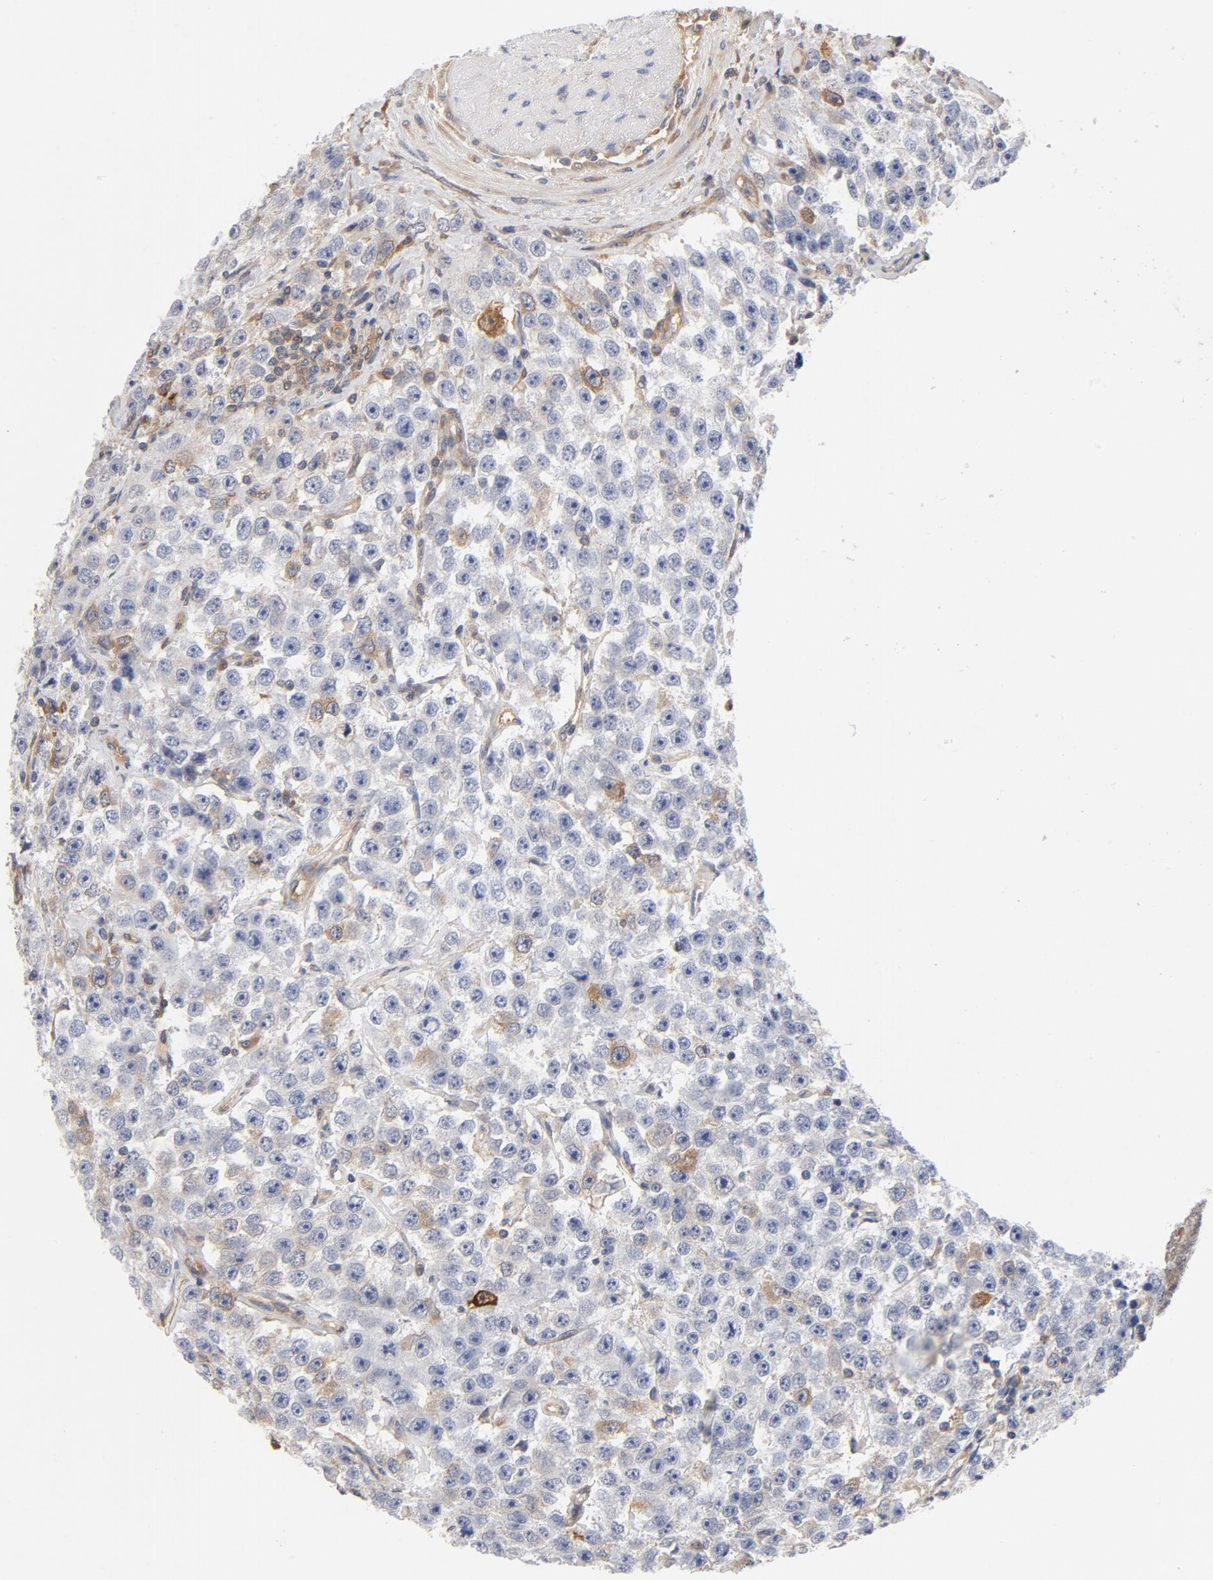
{"staining": {"intensity": "negative", "quantity": "none", "location": "none"}, "tissue": "testis cancer", "cell_type": "Tumor cells", "image_type": "cancer", "snomed": [{"axis": "morphology", "description": "Seminoma, NOS"}, {"axis": "topography", "description": "Testis"}], "caption": "Immunohistochemistry of human seminoma (testis) shows no positivity in tumor cells.", "gene": "ASMTL", "patient": {"sex": "male", "age": 52}}